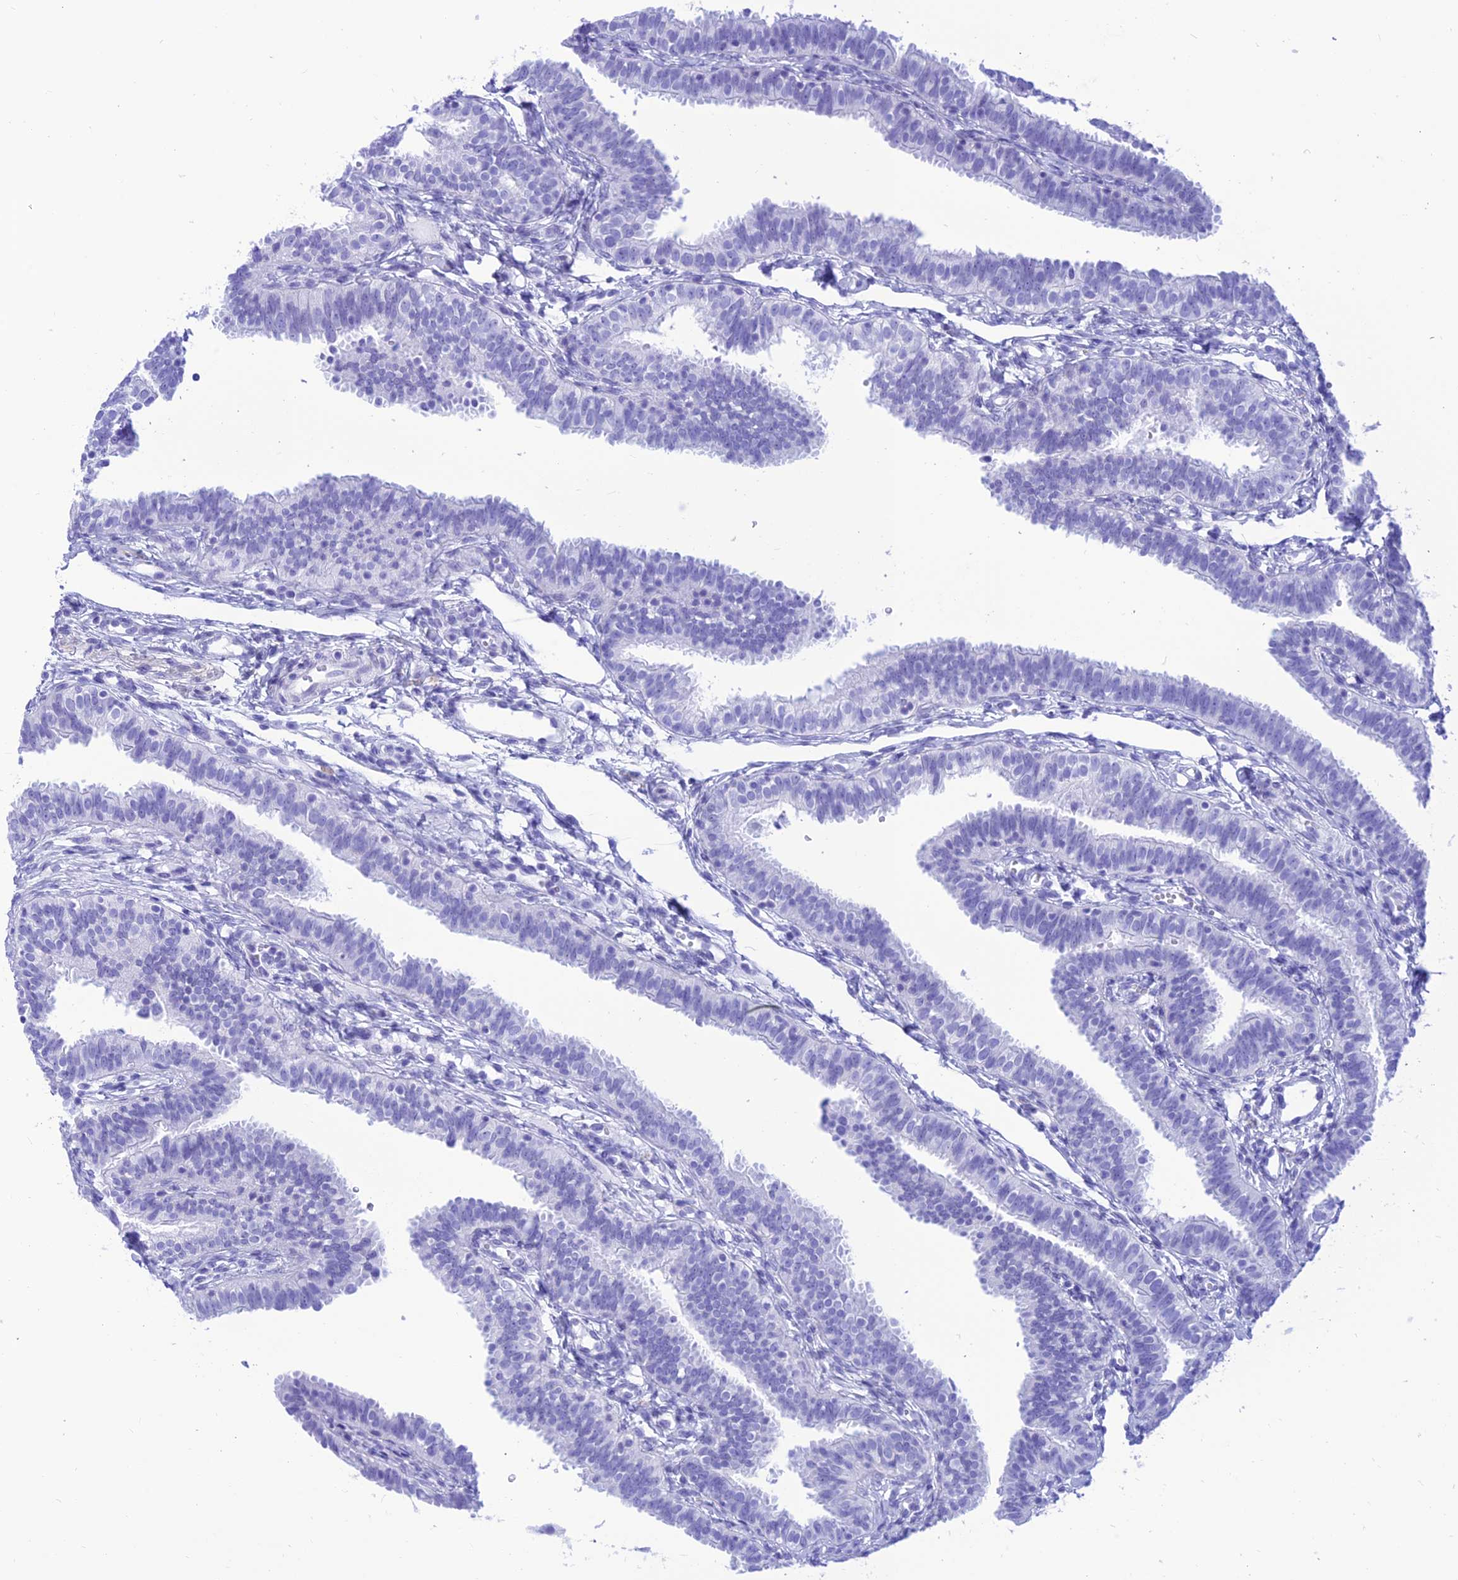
{"staining": {"intensity": "negative", "quantity": "none", "location": "none"}, "tissue": "fallopian tube", "cell_type": "Glandular cells", "image_type": "normal", "snomed": [{"axis": "morphology", "description": "Normal tissue, NOS"}, {"axis": "topography", "description": "Fallopian tube"}], "caption": "High power microscopy histopathology image of an immunohistochemistry micrograph of unremarkable fallopian tube, revealing no significant positivity in glandular cells. (DAB (3,3'-diaminobenzidine) immunohistochemistry visualized using brightfield microscopy, high magnification).", "gene": "PRNP", "patient": {"sex": "female", "age": 35}}